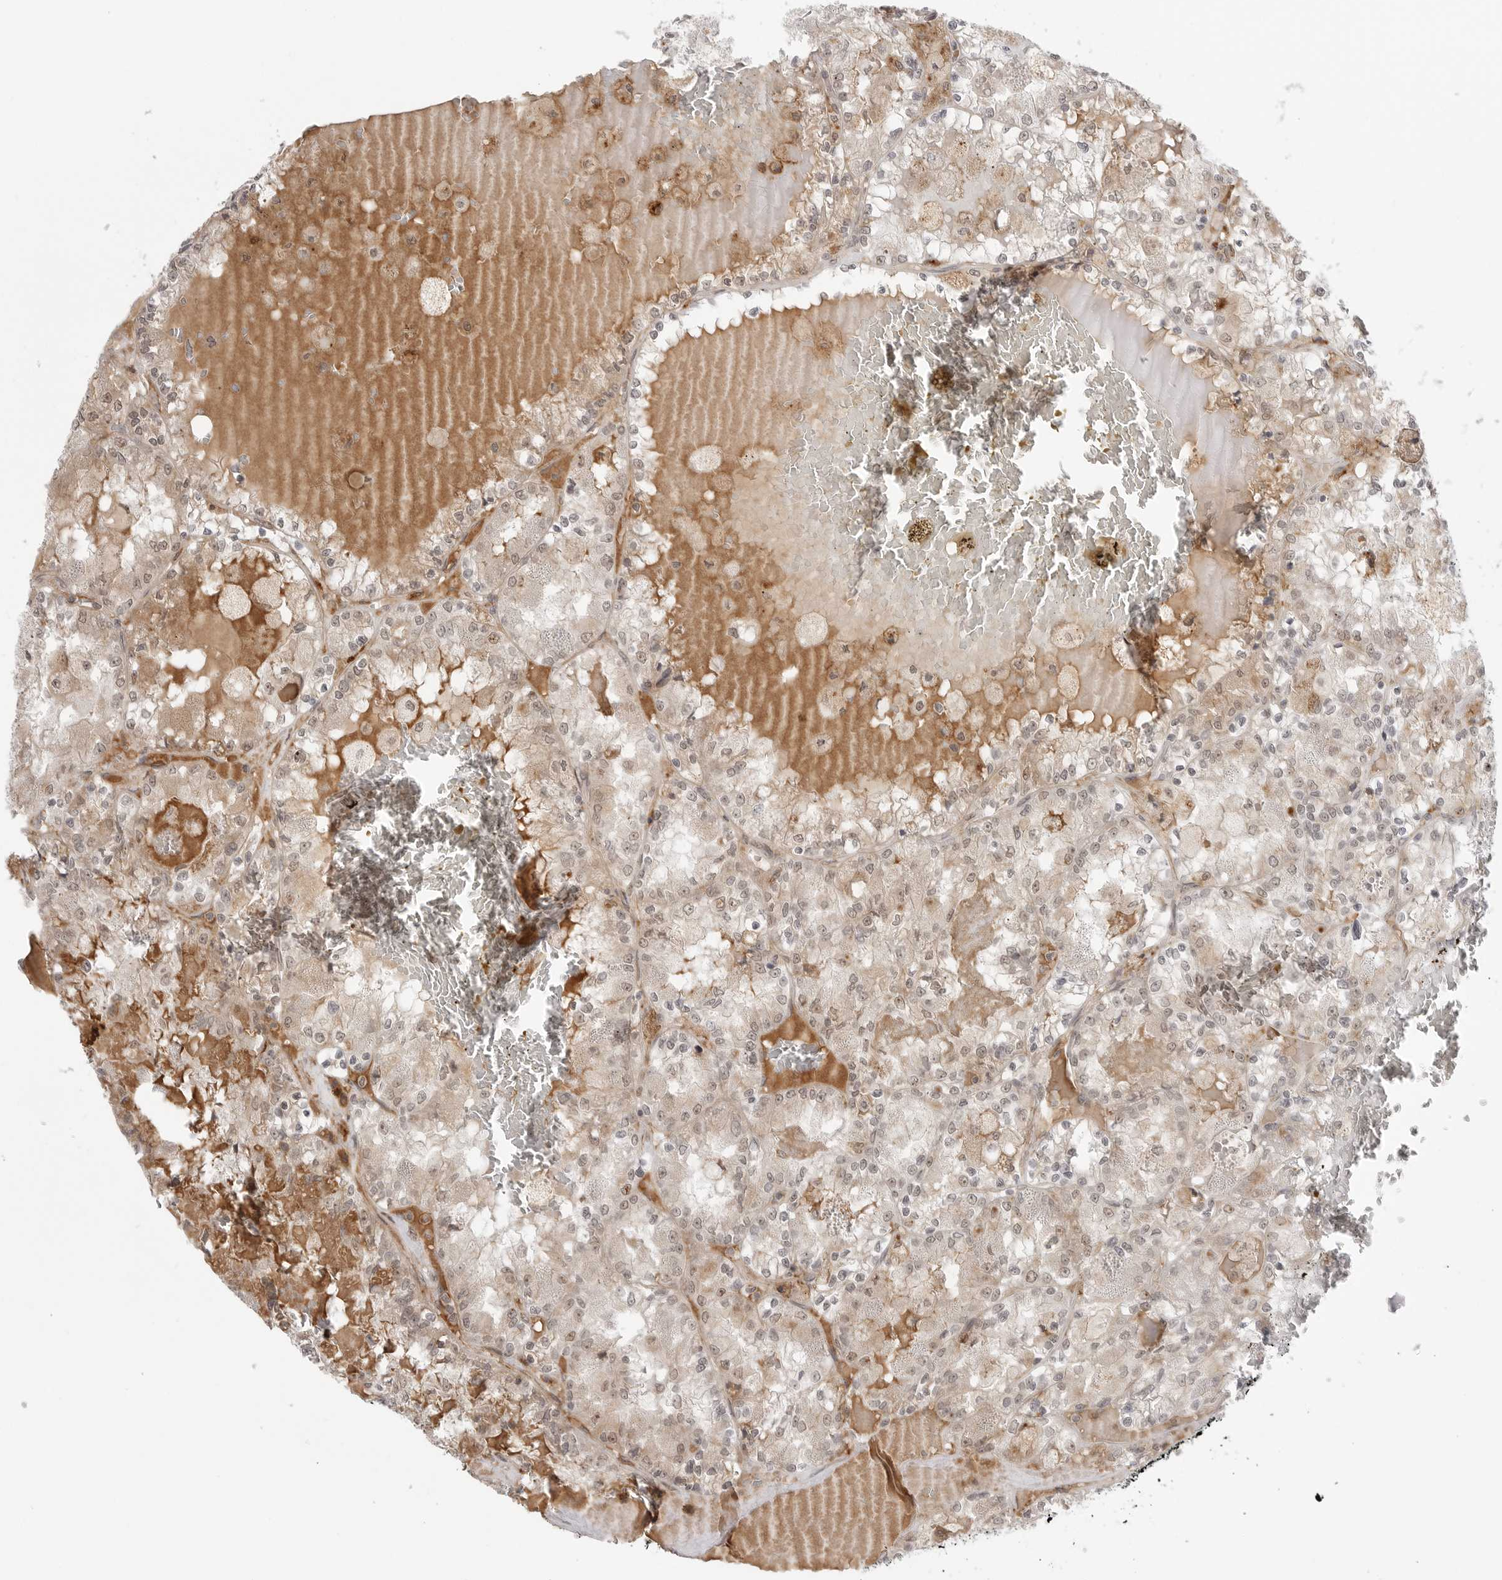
{"staining": {"intensity": "weak", "quantity": "25%-75%", "location": "cytoplasmic/membranous,nuclear"}, "tissue": "renal cancer", "cell_type": "Tumor cells", "image_type": "cancer", "snomed": [{"axis": "morphology", "description": "Adenocarcinoma, NOS"}, {"axis": "topography", "description": "Kidney"}], "caption": "Adenocarcinoma (renal) tissue reveals weak cytoplasmic/membranous and nuclear expression in approximately 25%-75% of tumor cells, visualized by immunohistochemistry.", "gene": "KALRN", "patient": {"sex": "female", "age": 56}}